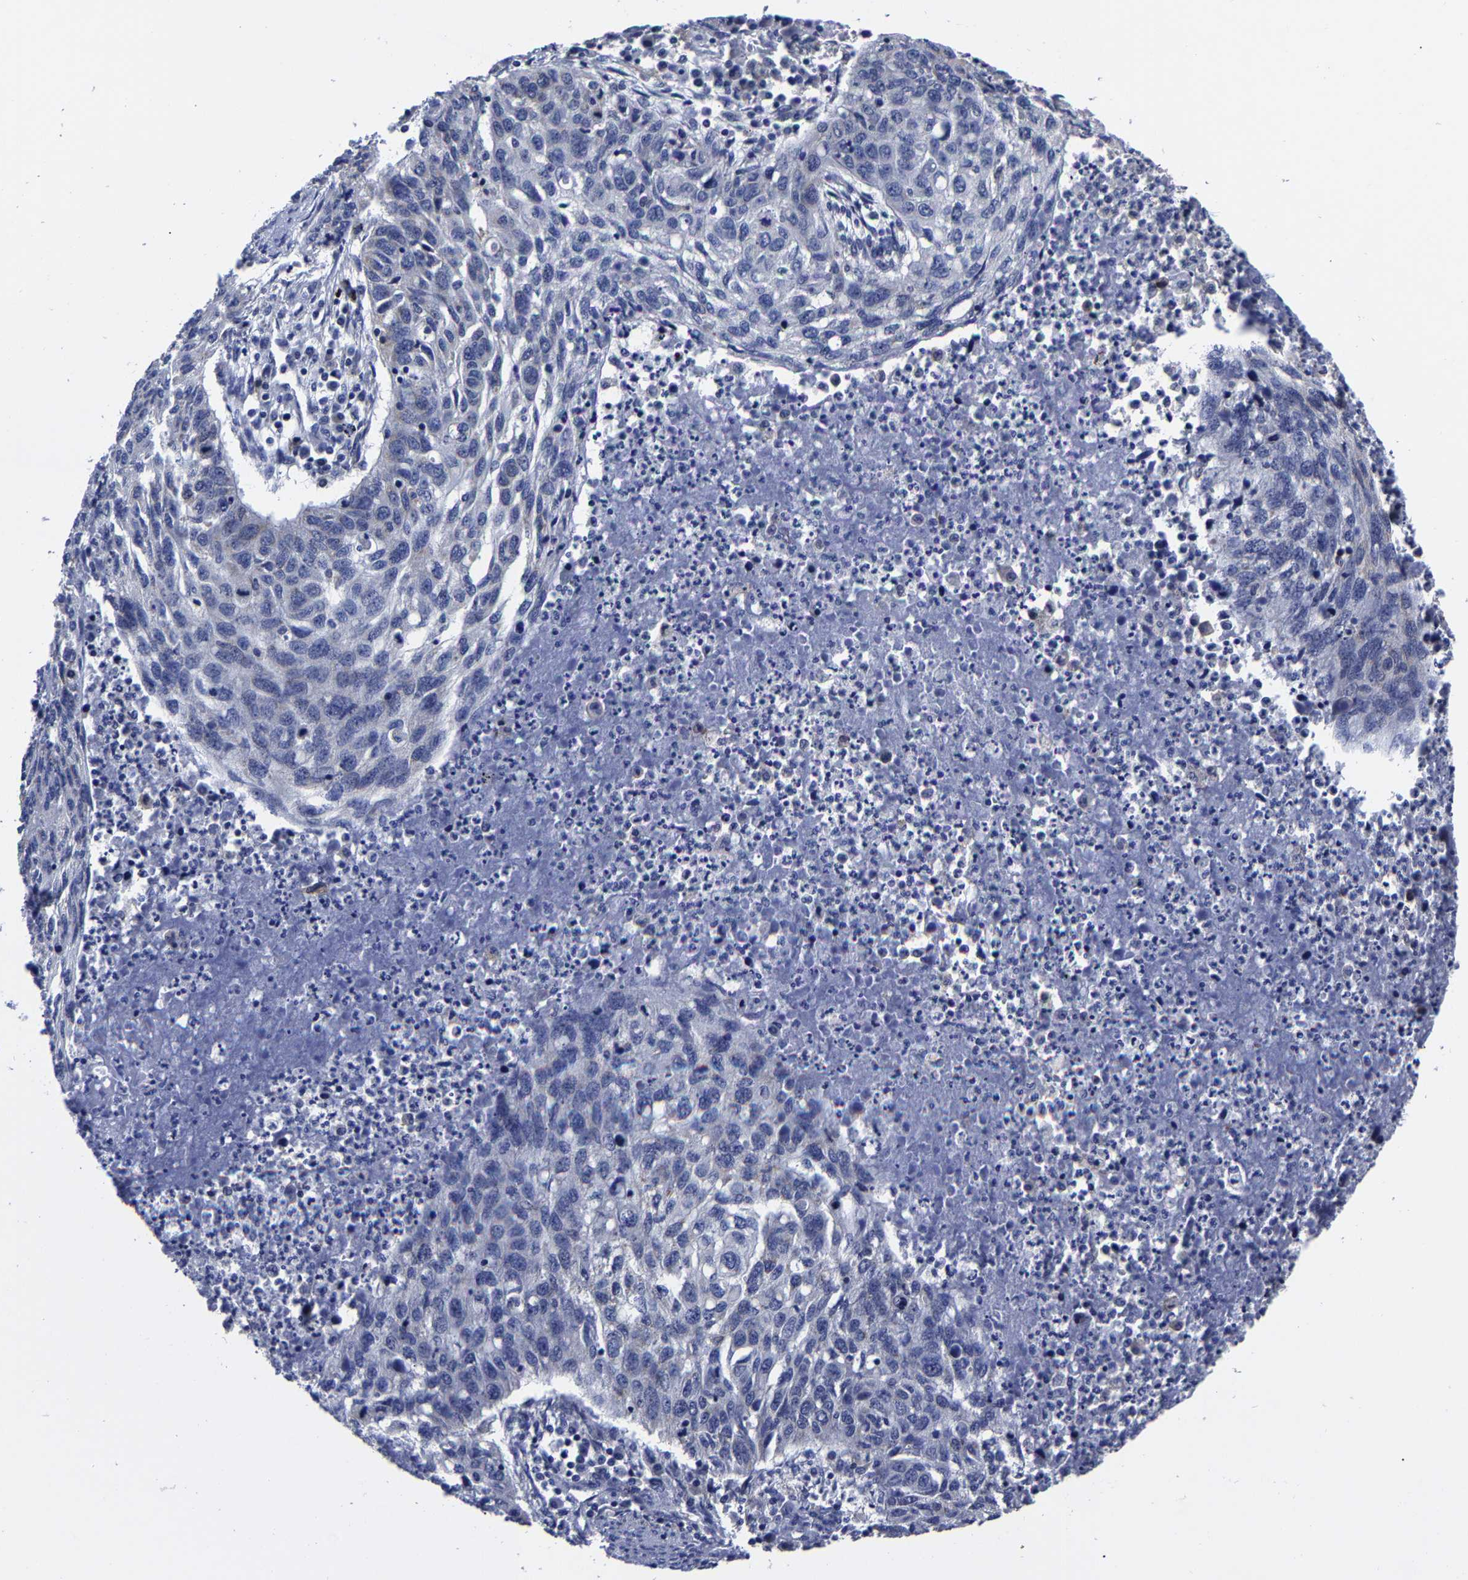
{"staining": {"intensity": "negative", "quantity": "none", "location": "none"}, "tissue": "lung cancer", "cell_type": "Tumor cells", "image_type": "cancer", "snomed": [{"axis": "morphology", "description": "Squamous cell carcinoma, NOS"}, {"axis": "topography", "description": "Lung"}], "caption": "Lung squamous cell carcinoma was stained to show a protein in brown. There is no significant expression in tumor cells.", "gene": "AASS", "patient": {"sex": "female", "age": 63}}